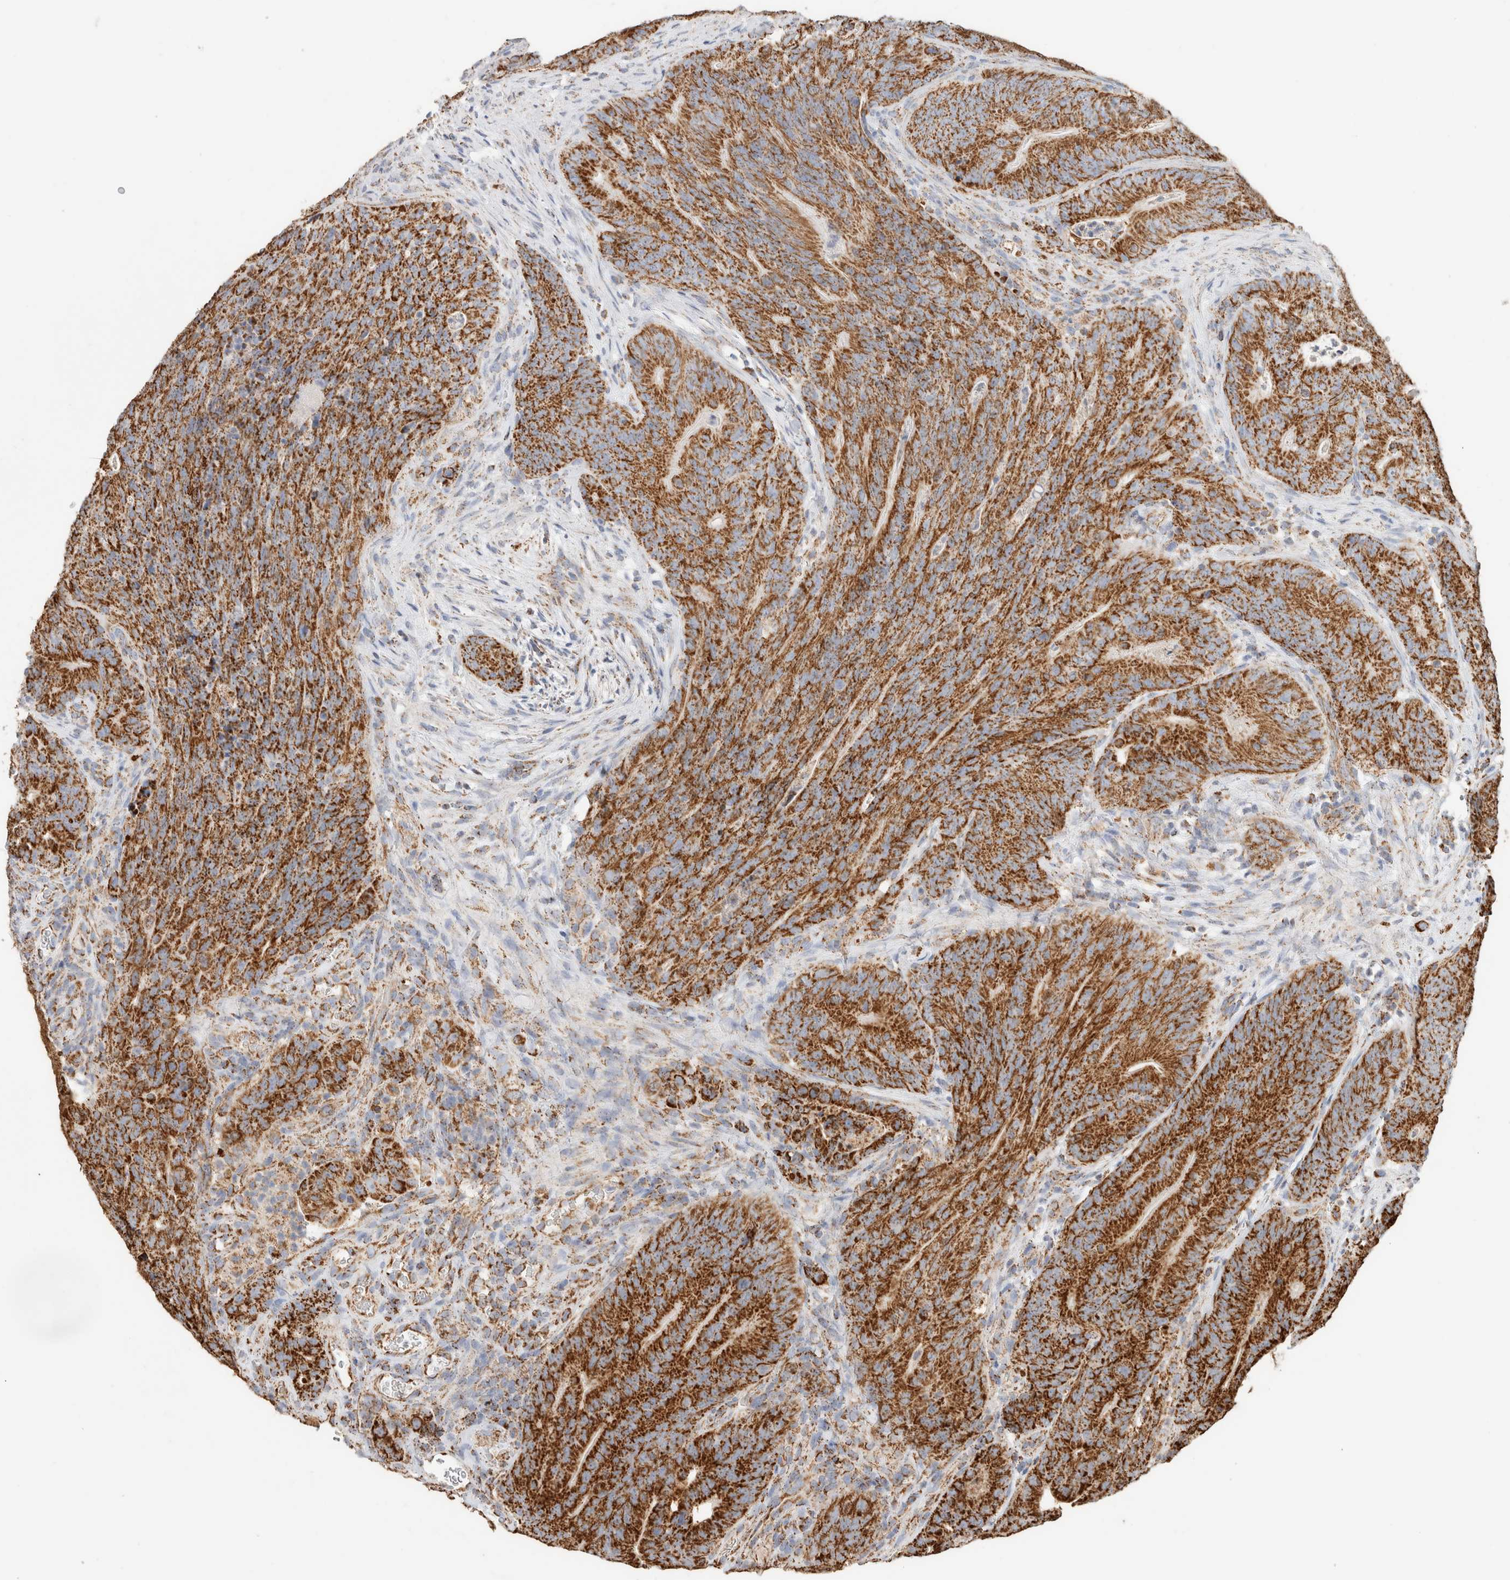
{"staining": {"intensity": "strong", "quantity": ">75%", "location": "cytoplasmic/membranous"}, "tissue": "colorectal cancer", "cell_type": "Tumor cells", "image_type": "cancer", "snomed": [{"axis": "morphology", "description": "Normal tissue, NOS"}, {"axis": "topography", "description": "Colon"}], "caption": "Colorectal cancer stained for a protein exhibits strong cytoplasmic/membranous positivity in tumor cells. Using DAB (3,3'-diaminobenzidine) (brown) and hematoxylin (blue) stains, captured at high magnification using brightfield microscopy.", "gene": "C1QBP", "patient": {"sex": "female", "age": 82}}